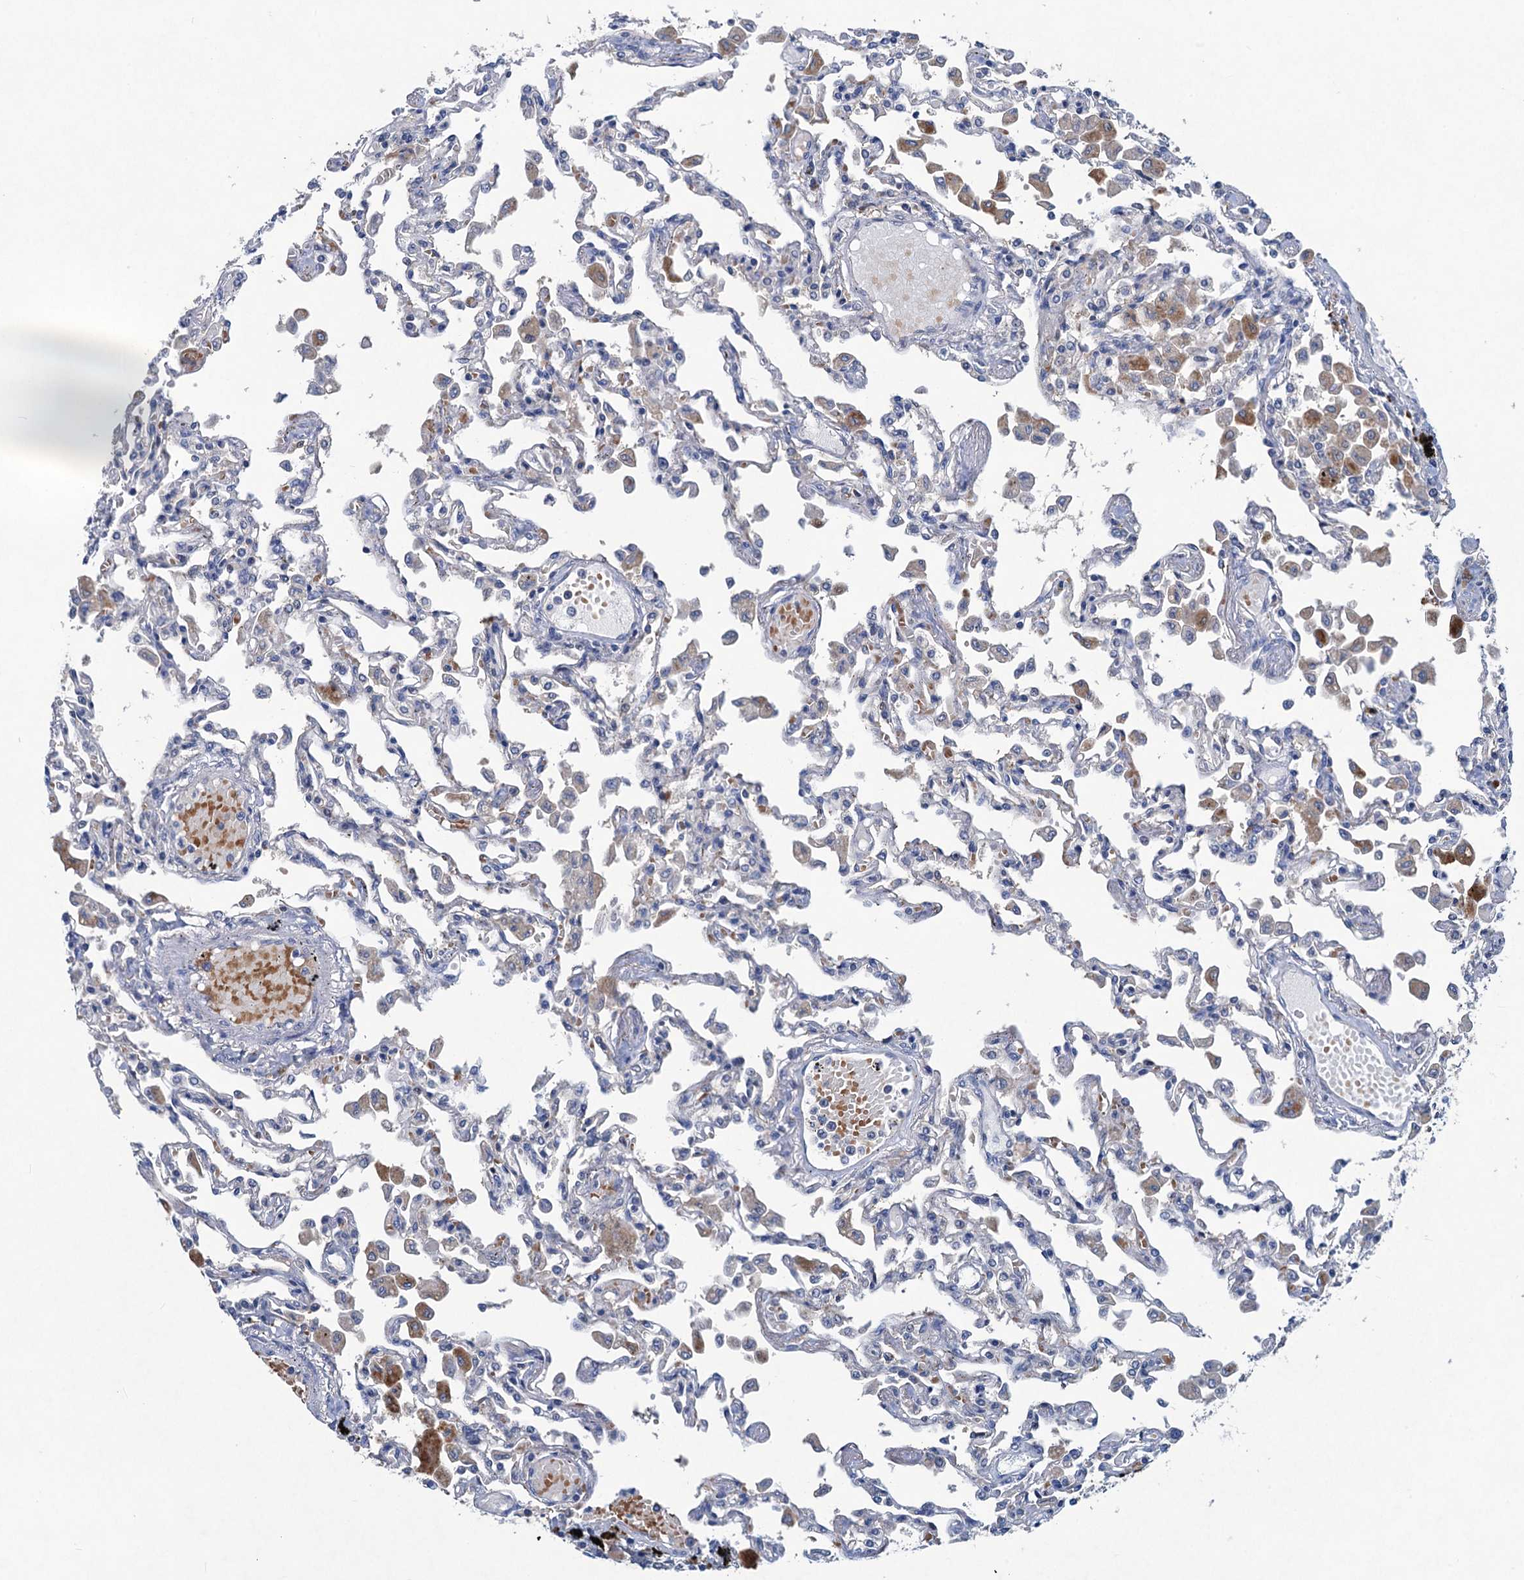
{"staining": {"intensity": "negative", "quantity": "none", "location": "none"}, "tissue": "lung", "cell_type": "Alveolar cells", "image_type": "normal", "snomed": [{"axis": "morphology", "description": "Normal tissue, NOS"}, {"axis": "topography", "description": "Bronchus"}, {"axis": "topography", "description": "Lung"}], "caption": "There is no significant positivity in alveolar cells of lung. (DAB IHC visualized using brightfield microscopy, high magnification).", "gene": "RTKN2", "patient": {"sex": "female", "age": 49}}